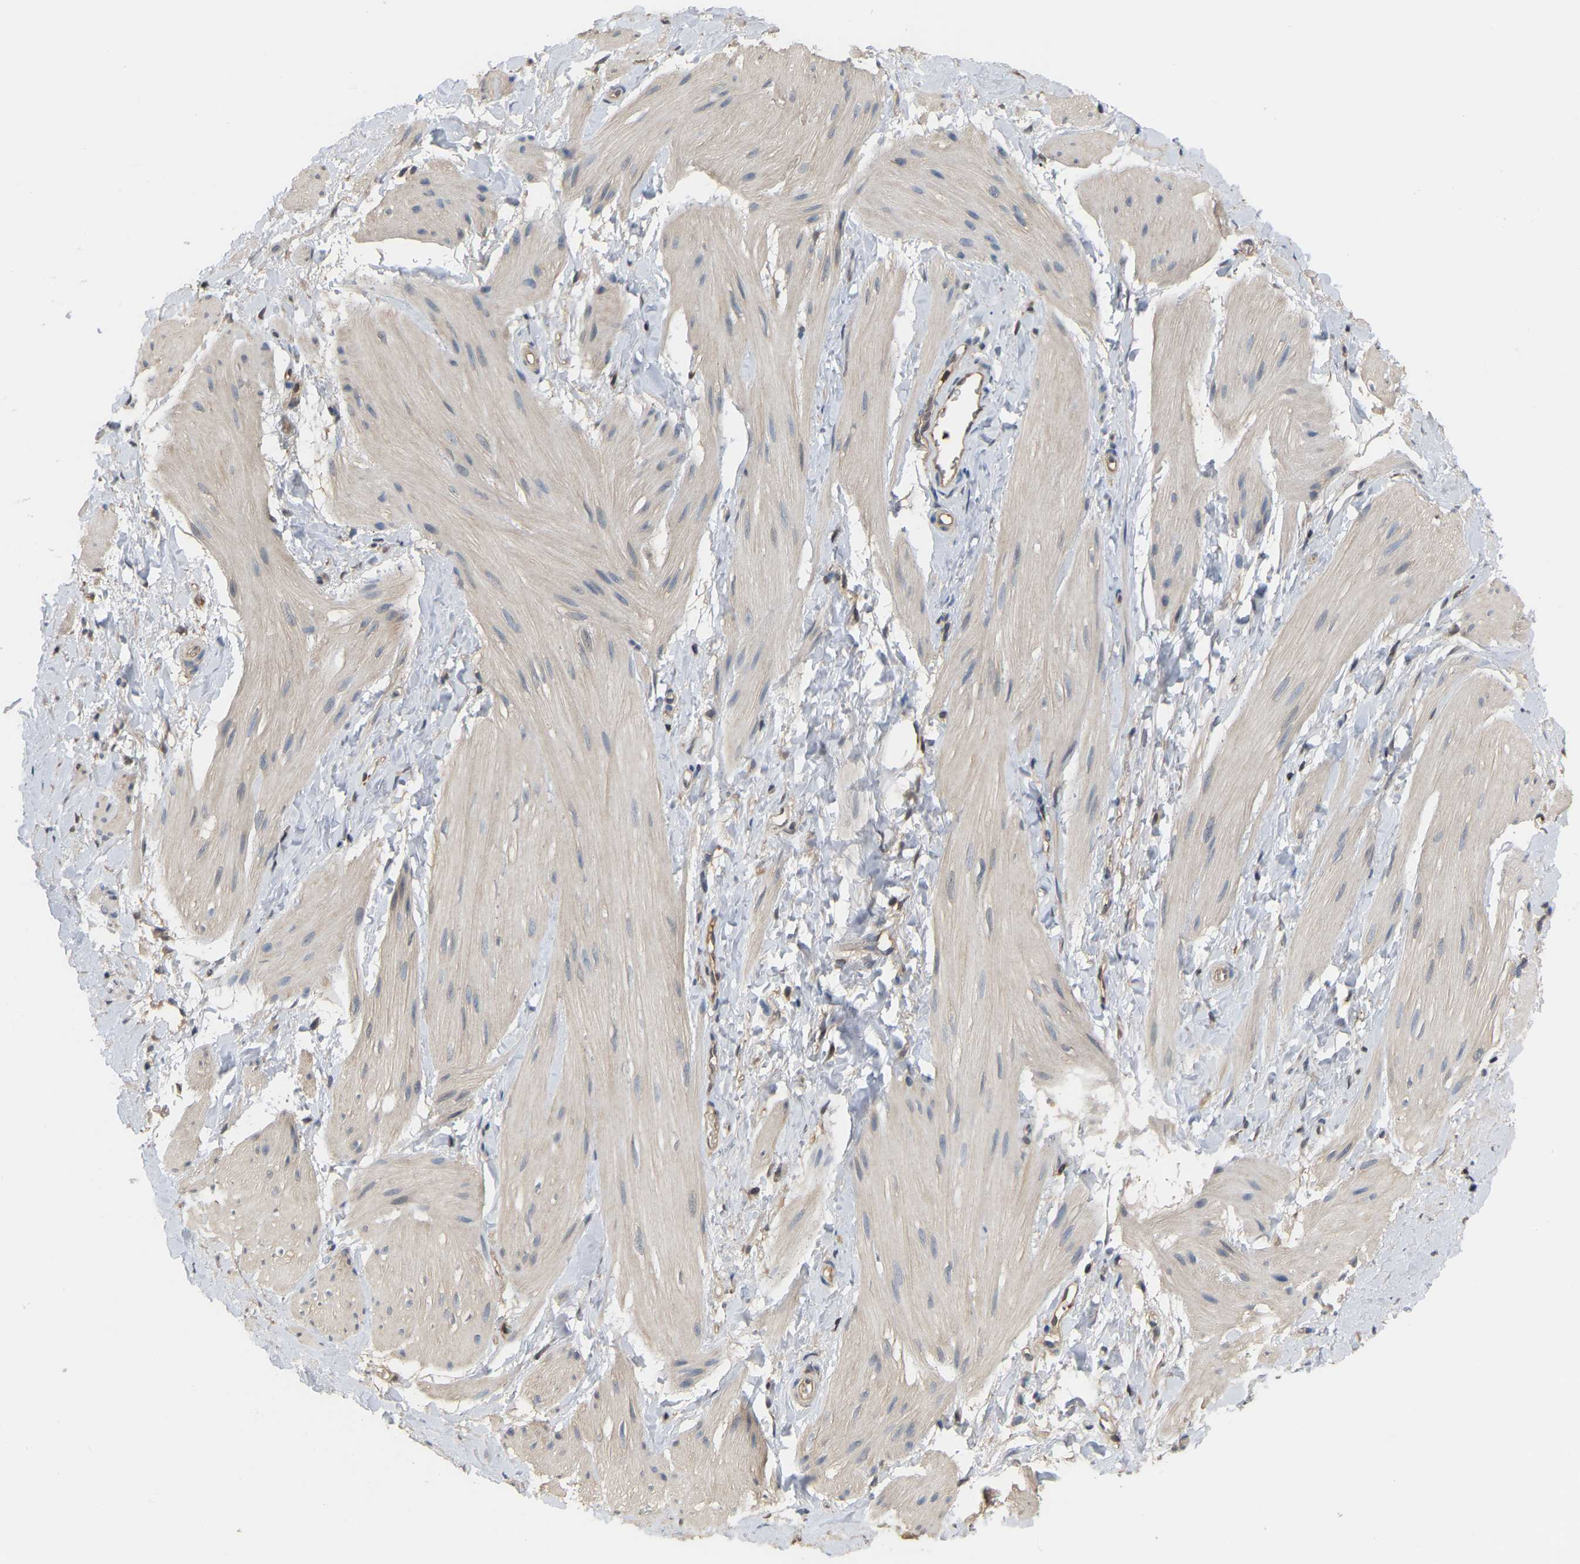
{"staining": {"intensity": "negative", "quantity": "none", "location": "none"}, "tissue": "smooth muscle", "cell_type": "Smooth muscle cells", "image_type": "normal", "snomed": [{"axis": "morphology", "description": "Normal tissue, NOS"}, {"axis": "topography", "description": "Smooth muscle"}], "caption": "Photomicrograph shows no significant protein positivity in smooth muscle cells of normal smooth muscle.", "gene": "MTPN", "patient": {"sex": "male", "age": 16}}